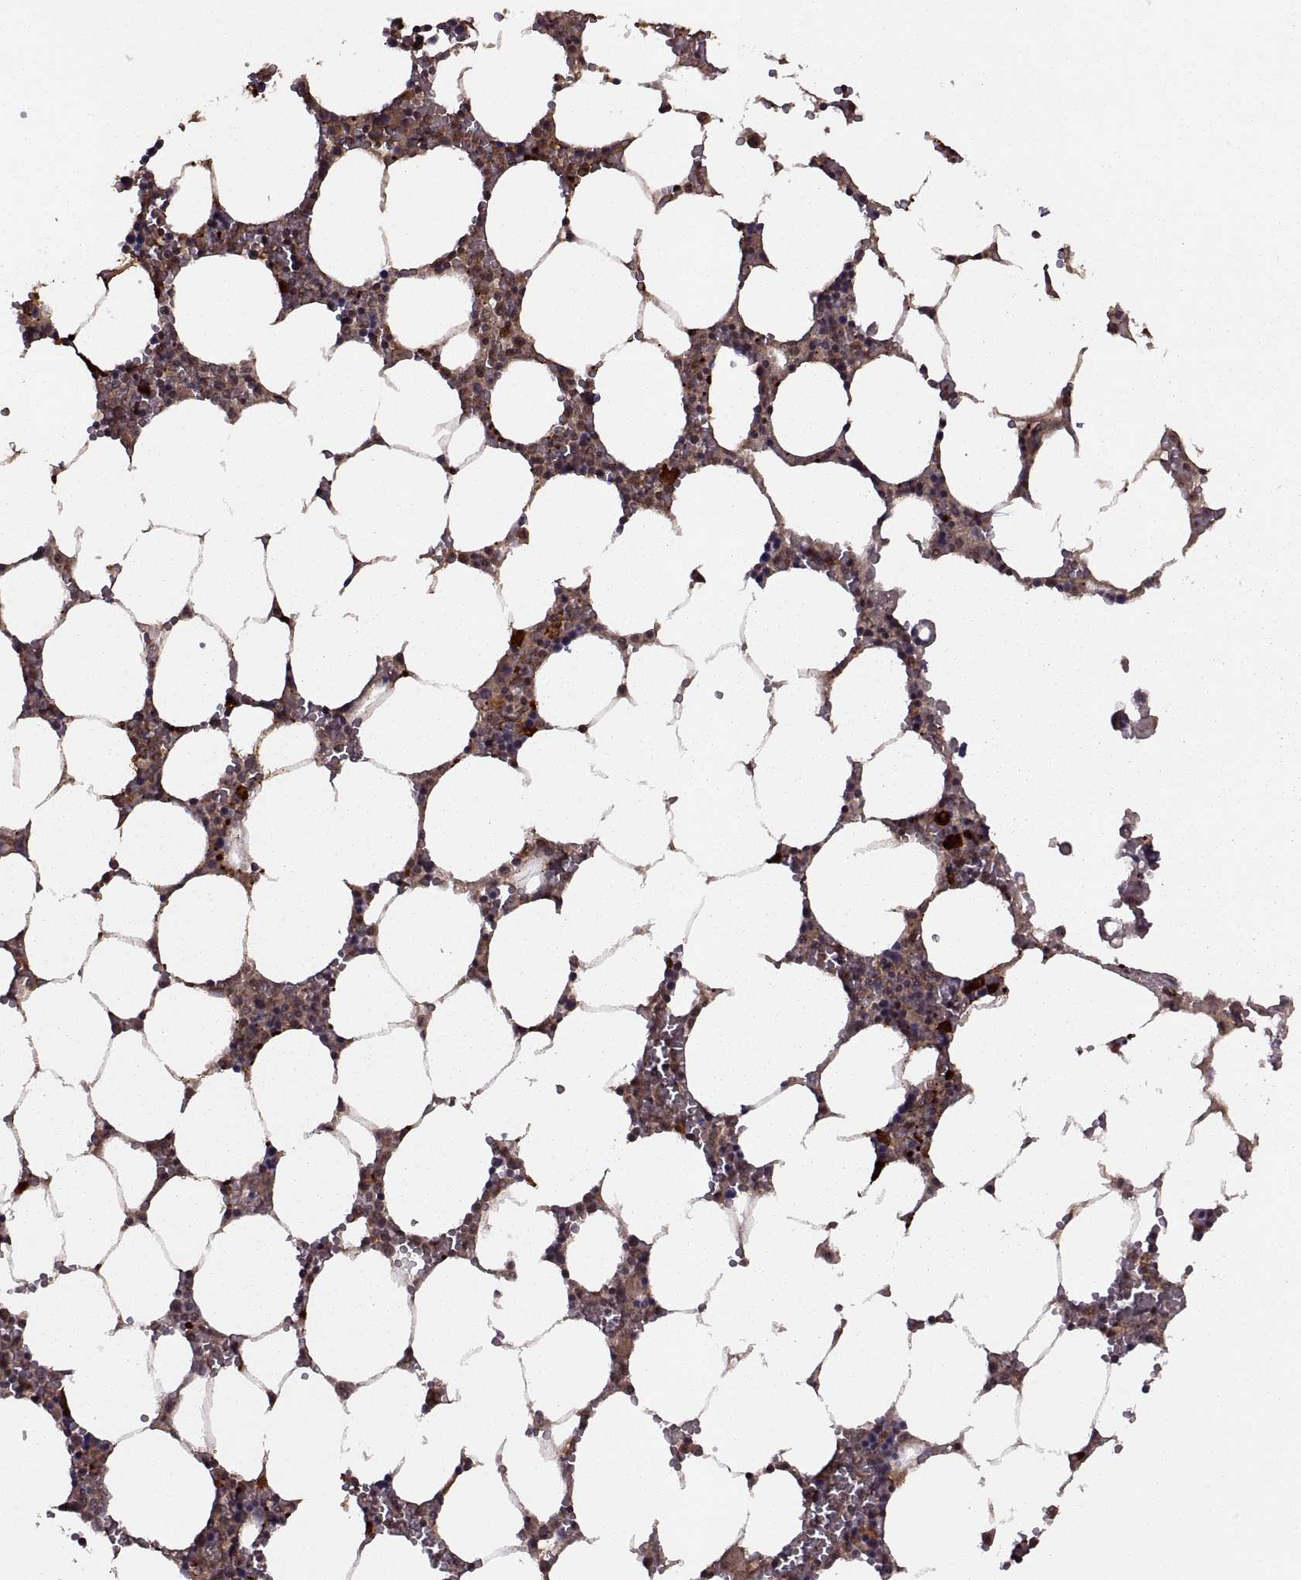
{"staining": {"intensity": "moderate", "quantity": "<25%", "location": "cytoplasmic/membranous"}, "tissue": "bone marrow", "cell_type": "Hematopoietic cells", "image_type": "normal", "snomed": [{"axis": "morphology", "description": "Normal tissue, NOS"}, {"axis": "topography", "description": "Bone marrow"}], "caption": "Bone marrow stained for a protein (brown) exhibits moderate cytoplasmic/membranous positive expression in about <25% of hematopoietic cells.", "gene": "PTOV1", "patient": {"sex": "female", "age": 64}}